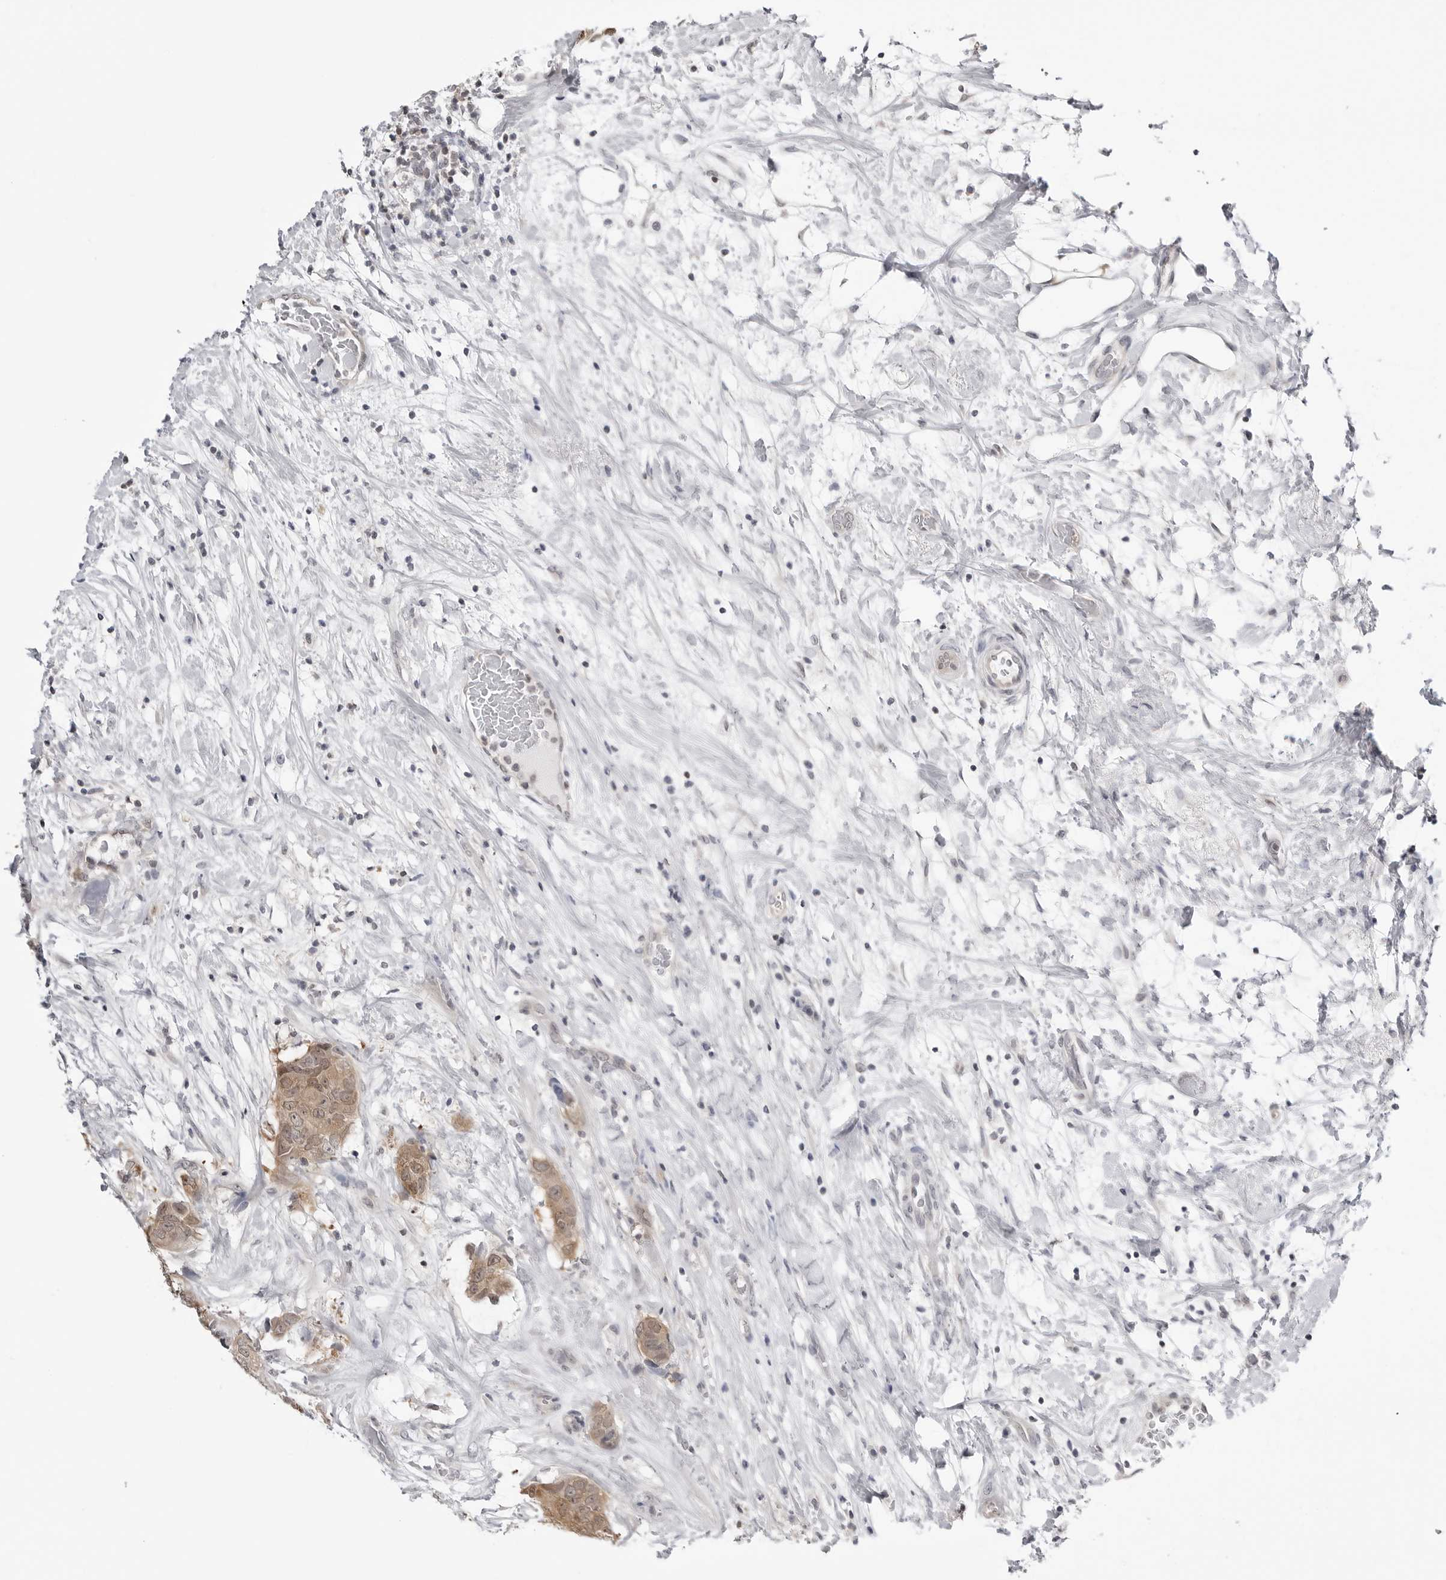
{"staining": {"intensity": "moderate", "quantity": ">75%", "location": "cytoplasmic/membranous,nuclear"}, "tissue": "breast cancer", "cell_type": "Tumor cells", "image_type": "cancer", "snomed": [{"axis": "morphology", "description": "Duct carcinoma"}, {"axis": "topography", "description": "Breast"}], "caption": "Approximately >75% of tumor cells in human breast cancer (infiltrating ductal carcinoma) display moderate cytoplasmic/membranous and nuclear protein expression as visualized by brown immunohistochemical staining.", "gene": "YWHAG", "patient": {"sex": "female", "age": 62}}